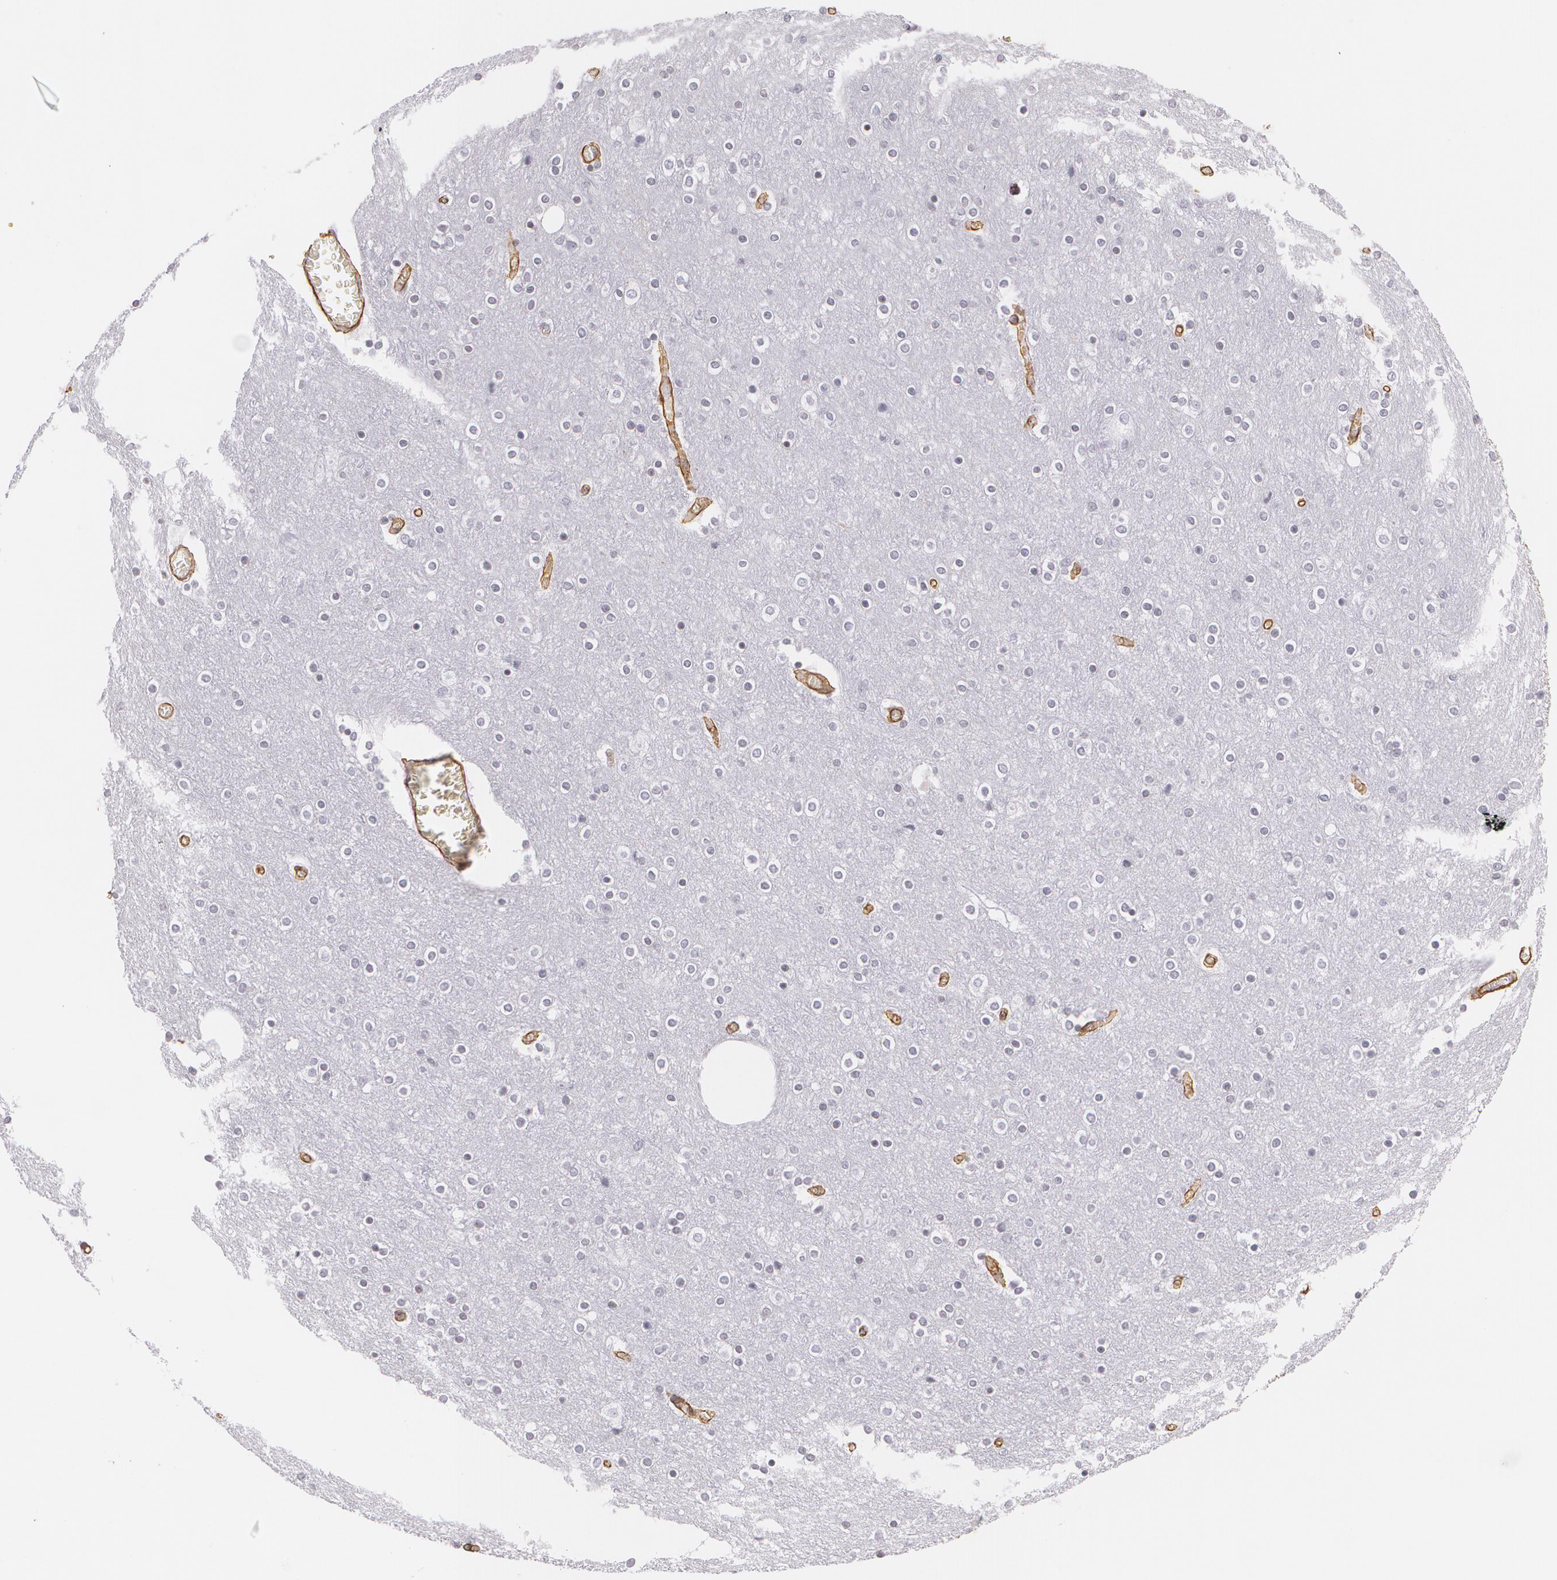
{"staining": {"intensity": "moderate", "quantity": ">75%", "location": "cytoplasmic/membranous"}, "tissue": "cerebral cortex", "cell_type": "Endothelial cells", "image_type": "normal", "snomed": [{"axis": "morphology", "description": "Normal tissue, NOS"}, {"axis": "topography", "description": "Cerebral cortex"}], "caption": "A medium amount of moderate cytoplasmic/membranous positivity is identified in approximately >75% of endothelial cells in unremarkable cerebral cortex.", "gene": "VAMP1", "patient": {"sex": "female", "age": 54}}